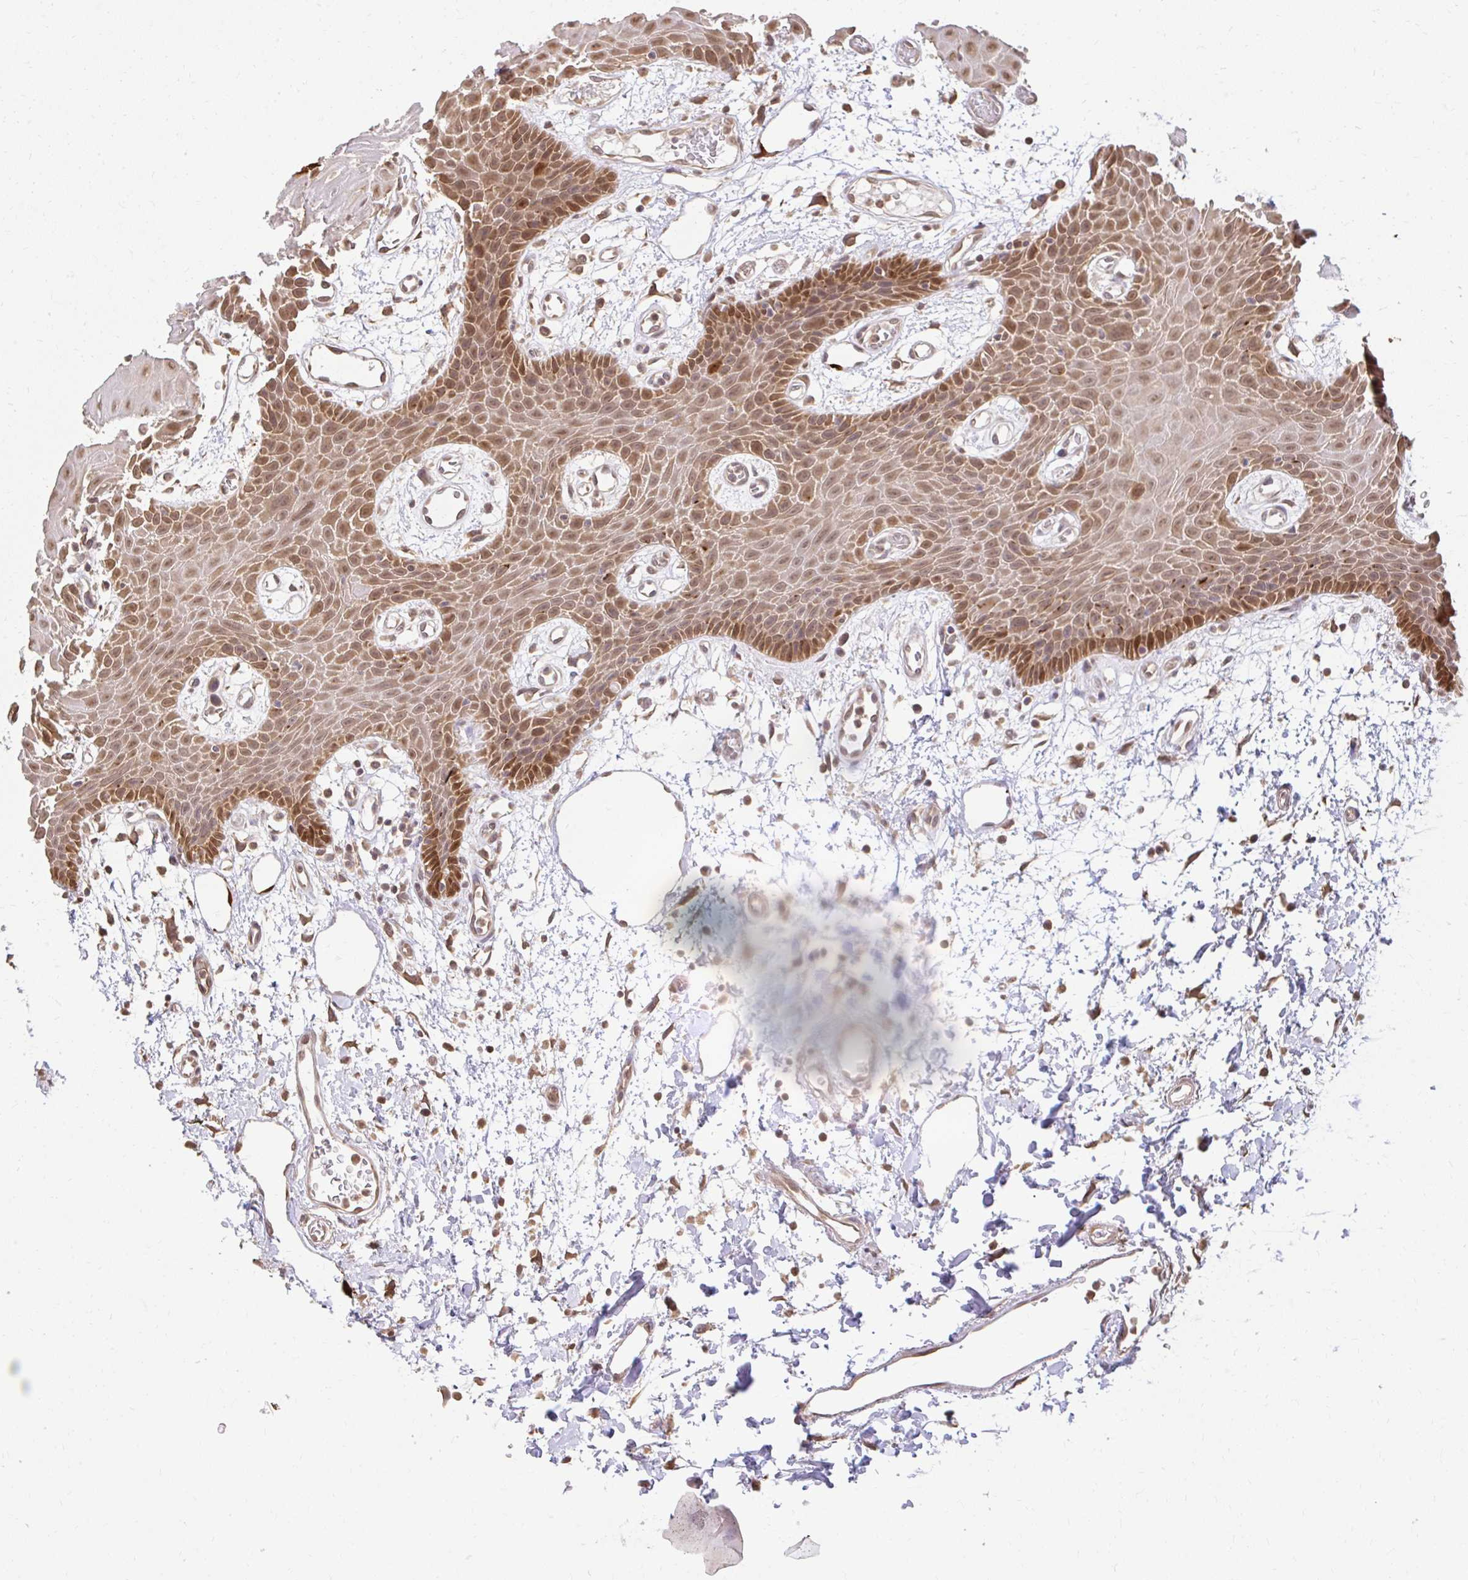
{"staining": {"intensity": "strong", "quantity": "25%-75%", "location": "cytoplasmic/membranous,nuclear"}, "tissue": "oral mucosa", "cell_type": "Squamous epithelial cells", "image_type": "normal", "snomed": [{"axis": "morphology", "description": "Normal tissue, NOS"}, {"axis": "topography", "description": "Oral tissue"}], "caption": "Oral mucosa stained for a protein demonstrates strong cytoplasmic/membranous,nuclear positivity in squamous epithelial cells.", "gene": "LARS2", "patient": {"sex": "female", "age": 59}}